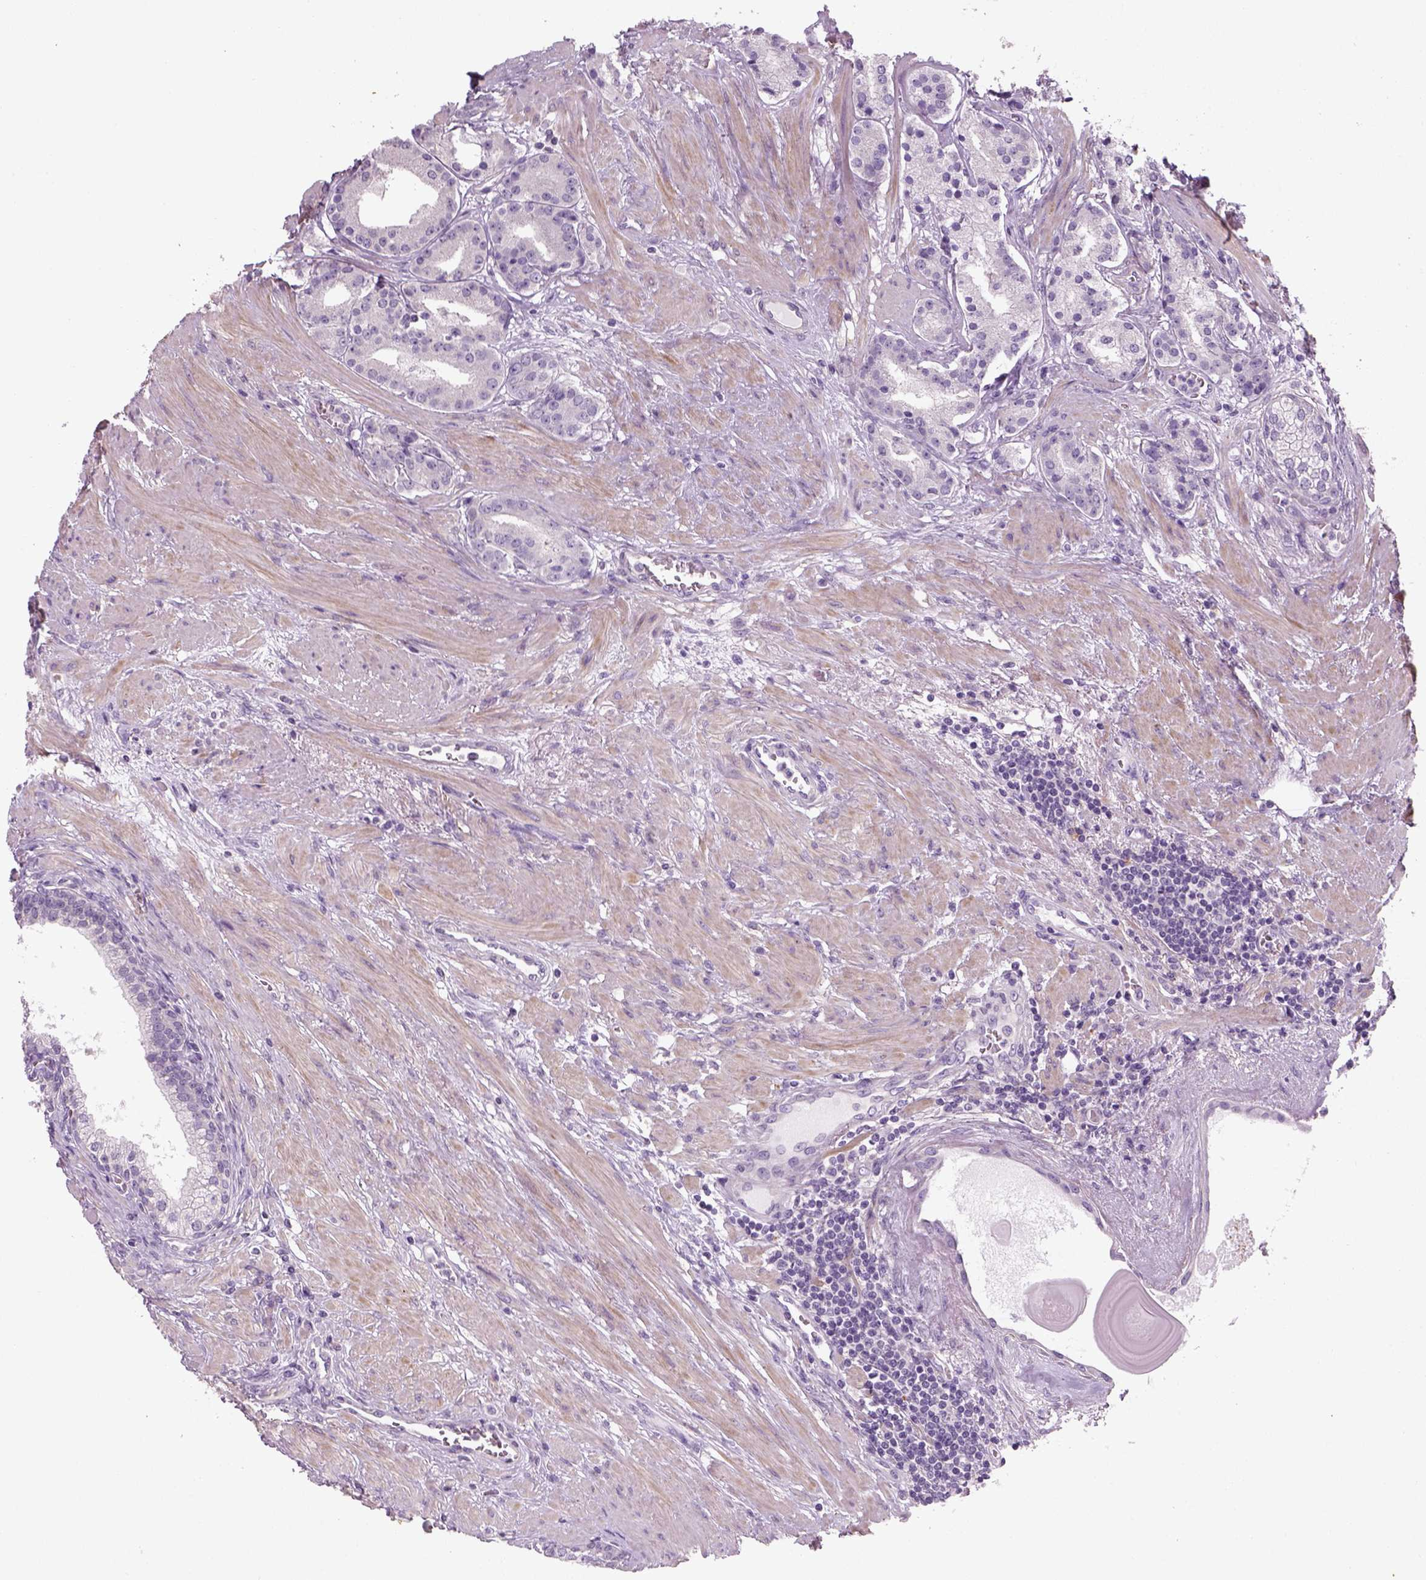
{"staining": {"intensity": "negative", "quantity": "none", "location": "none"}, "tissue": "prostate cancer", "cell_type": "Tumor cells", "image_type": "cancer", "snomed": [{"axis": "morphology", "description": "Adenocarcinoma, NOS"}, {"axis": "topography", "description": "Prostate"}], "caption": "Photomicrograph shows no significant protein expression in tumor cells of prostate adenocarcinoma.", "gene": "ELOVL3", "patient": {"sex": "male", "age": 69}}